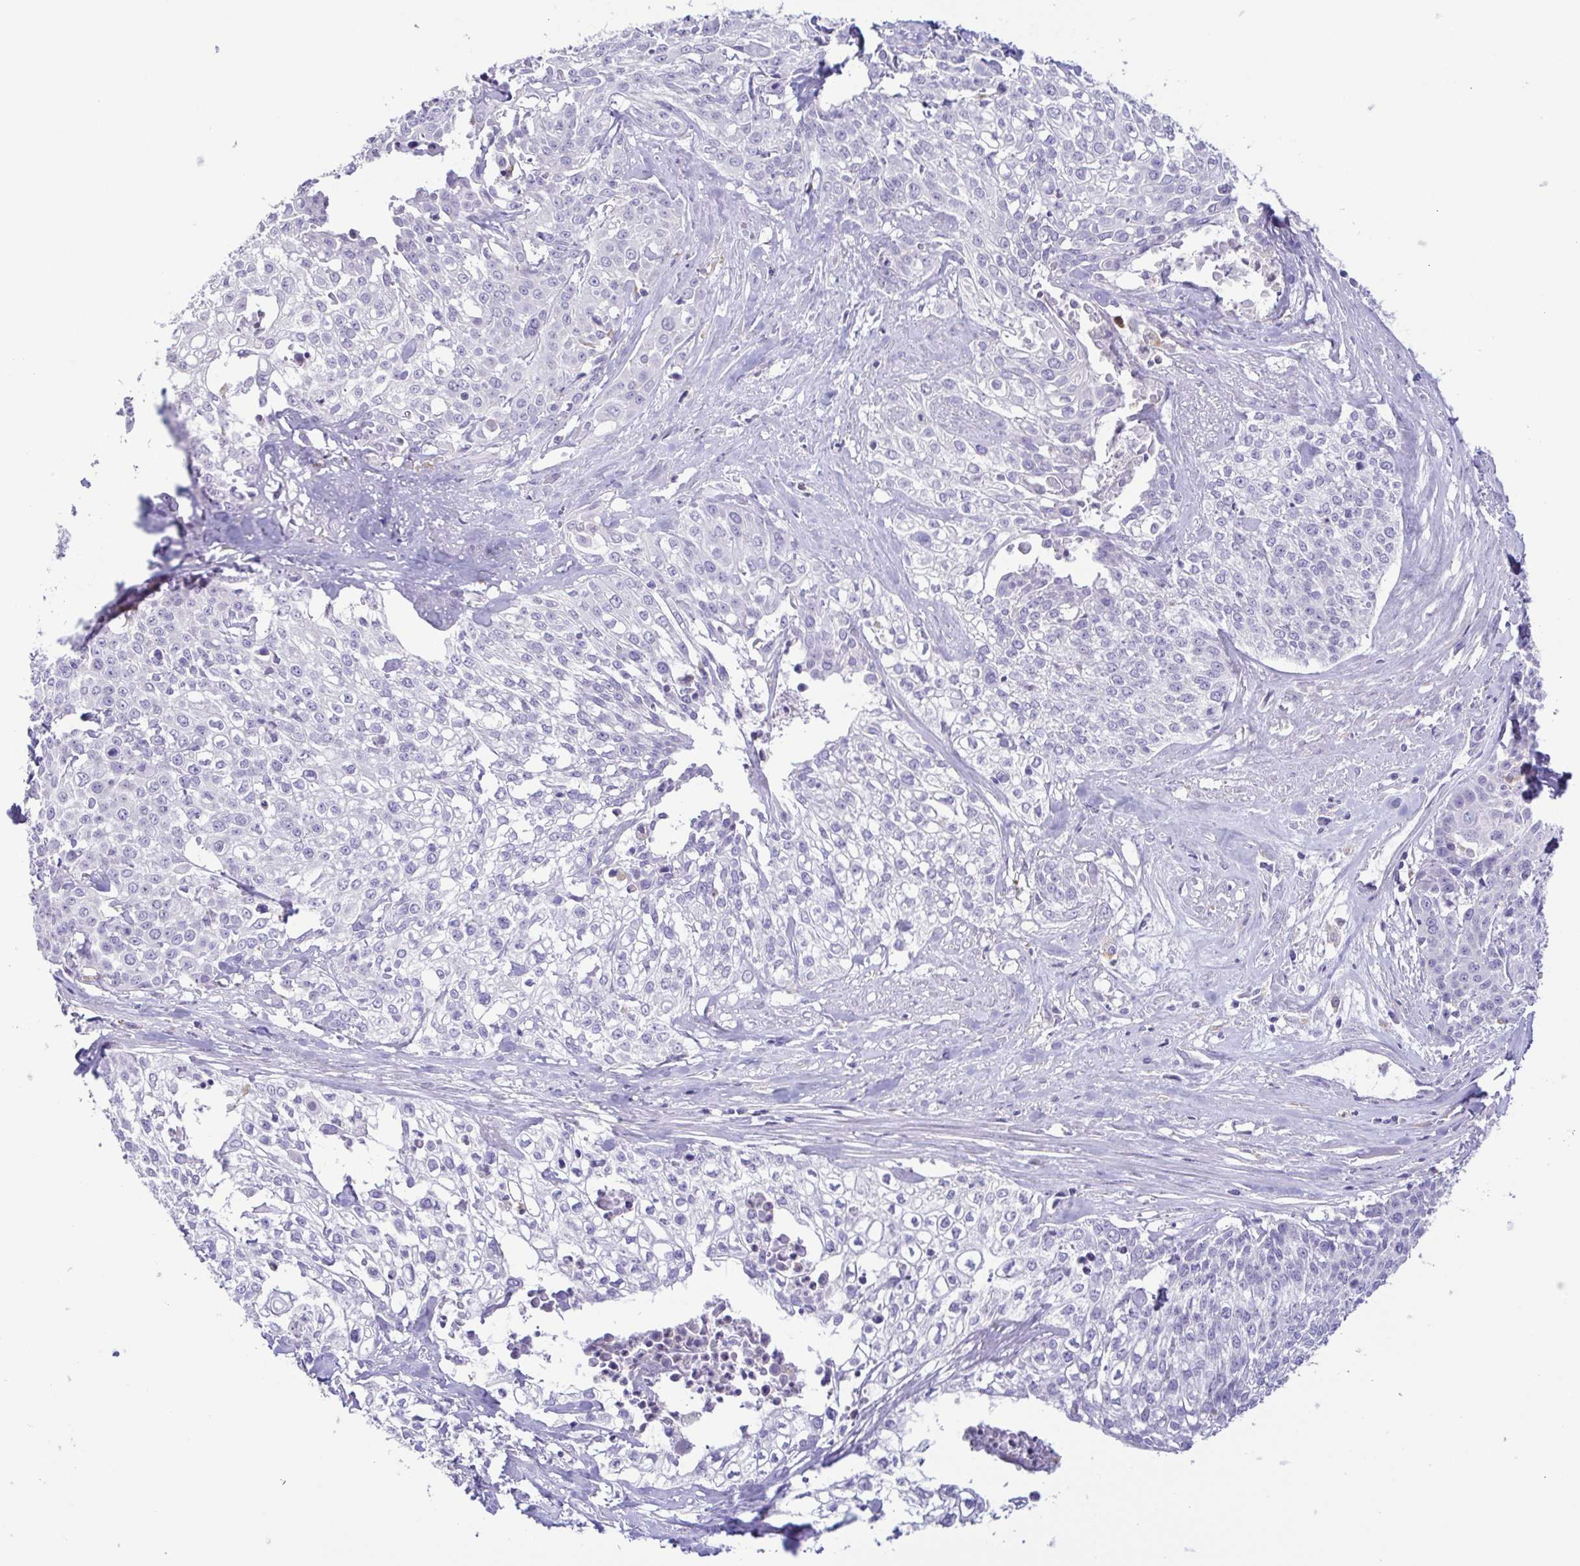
{"staining": {"intensity": "negative", "quantity": "none", "location": "none"}, "tissue": "cervical cancer", "cell_type": "Tumor cells", "image_type": "cancer", "snomed": [{"axis": "morphology", "description": "Squamous cell carcinoma, NOS"}, {"axis": "topography", "description": "Cervix"}], "caption": "A micrograph of human cervical squamous cell carcinoma is negative for staining in tumor cells.", "gene": "ATP6V1G2", "patient": {"sex": "female", "age": 39}}